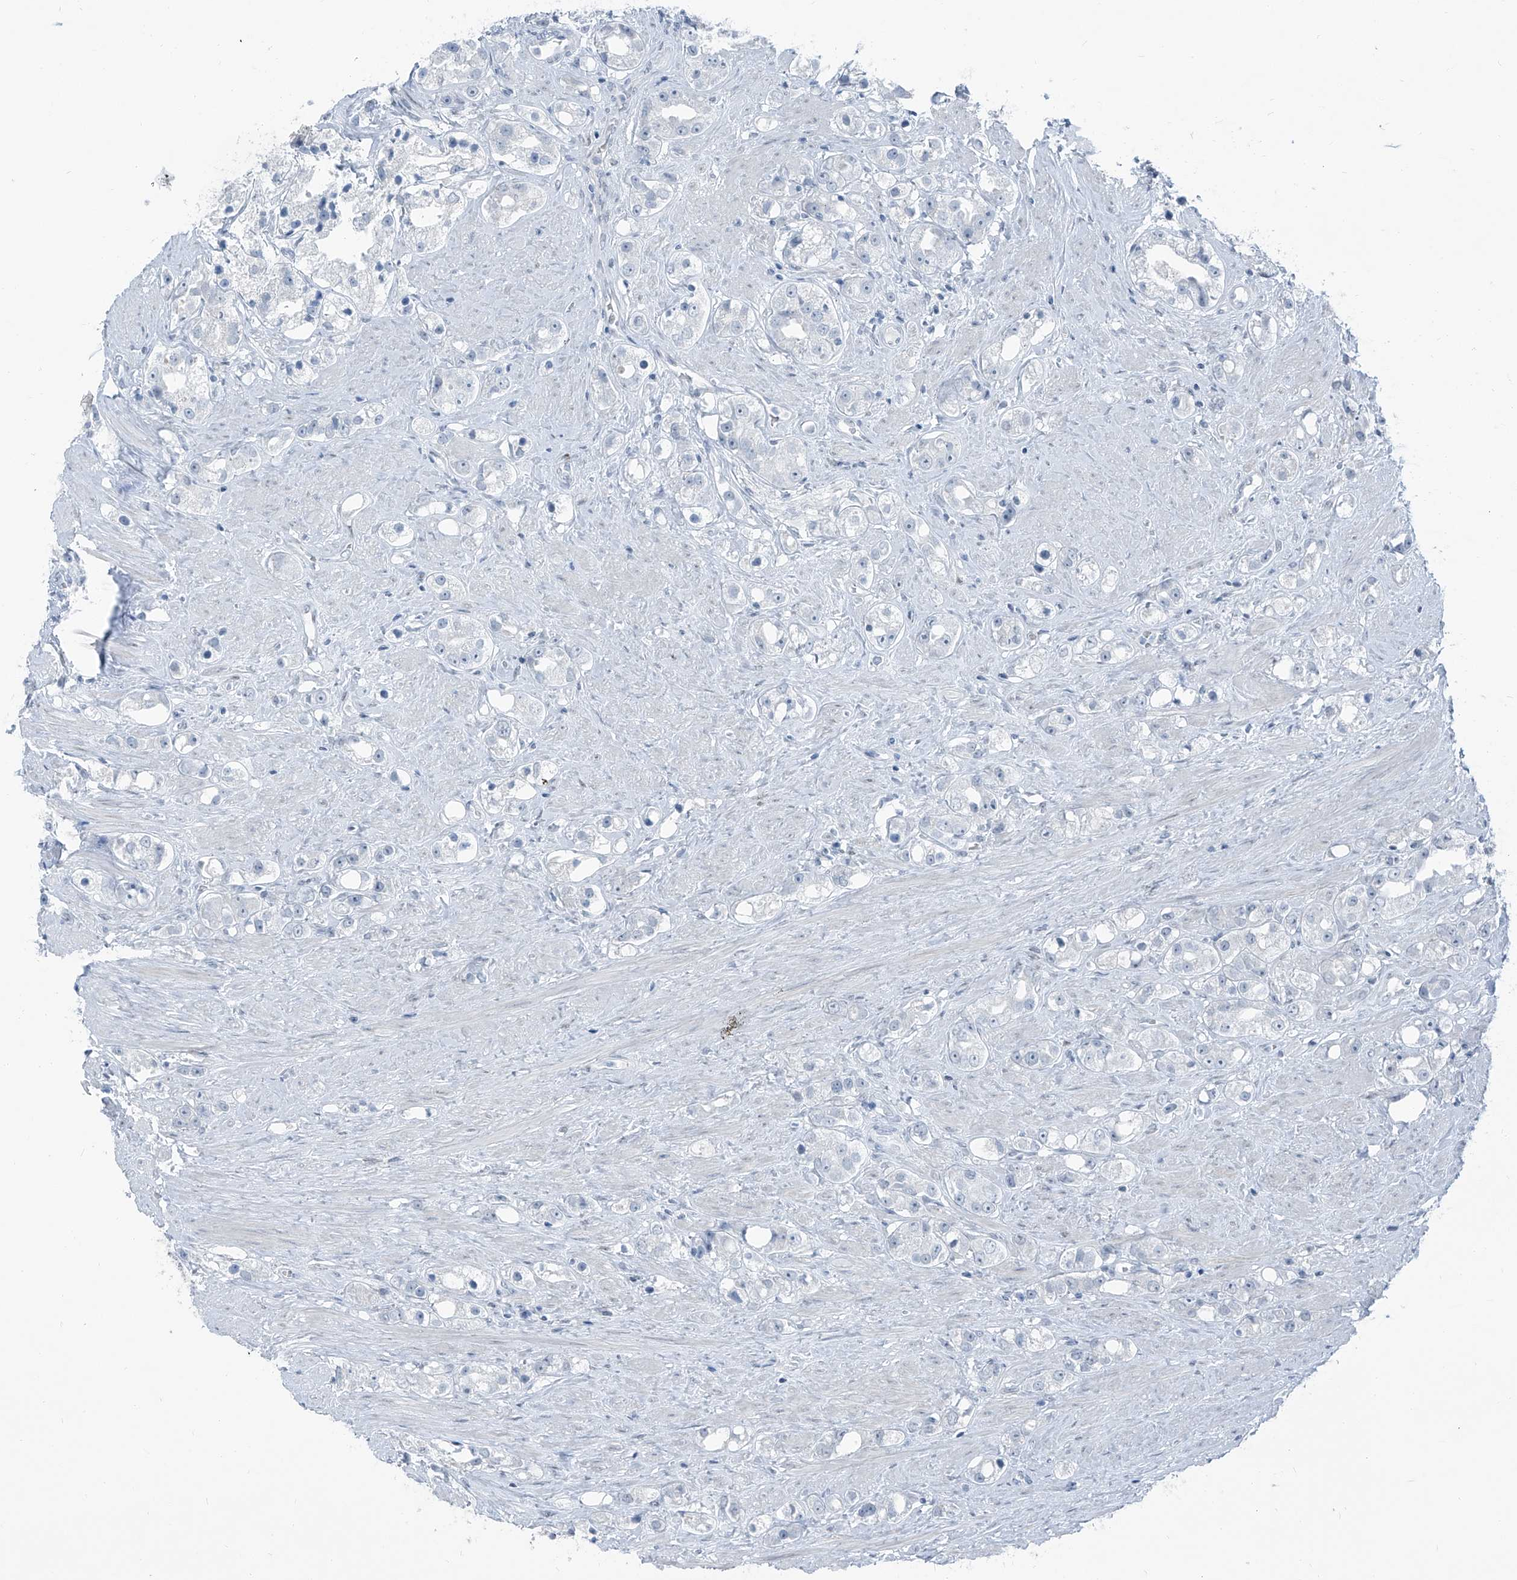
{"staining": {"intensity": "negative", "quantity": "none", "location": "none"}, "tissue": "prostate cancer", "cell_type": "Tumor cells", "image_type": "cancer", "snomed": [{"axis": "morphology", "description": "Adenocarcinoma, NOS"}, {"axis": "topography", "description": "Prostate"}], "caption": "IHC of adenocarcinoma (prostate) displays no positivity in tumor cells.", "gene": "RGN", "patient": {"sex": "male", "age": 79}}